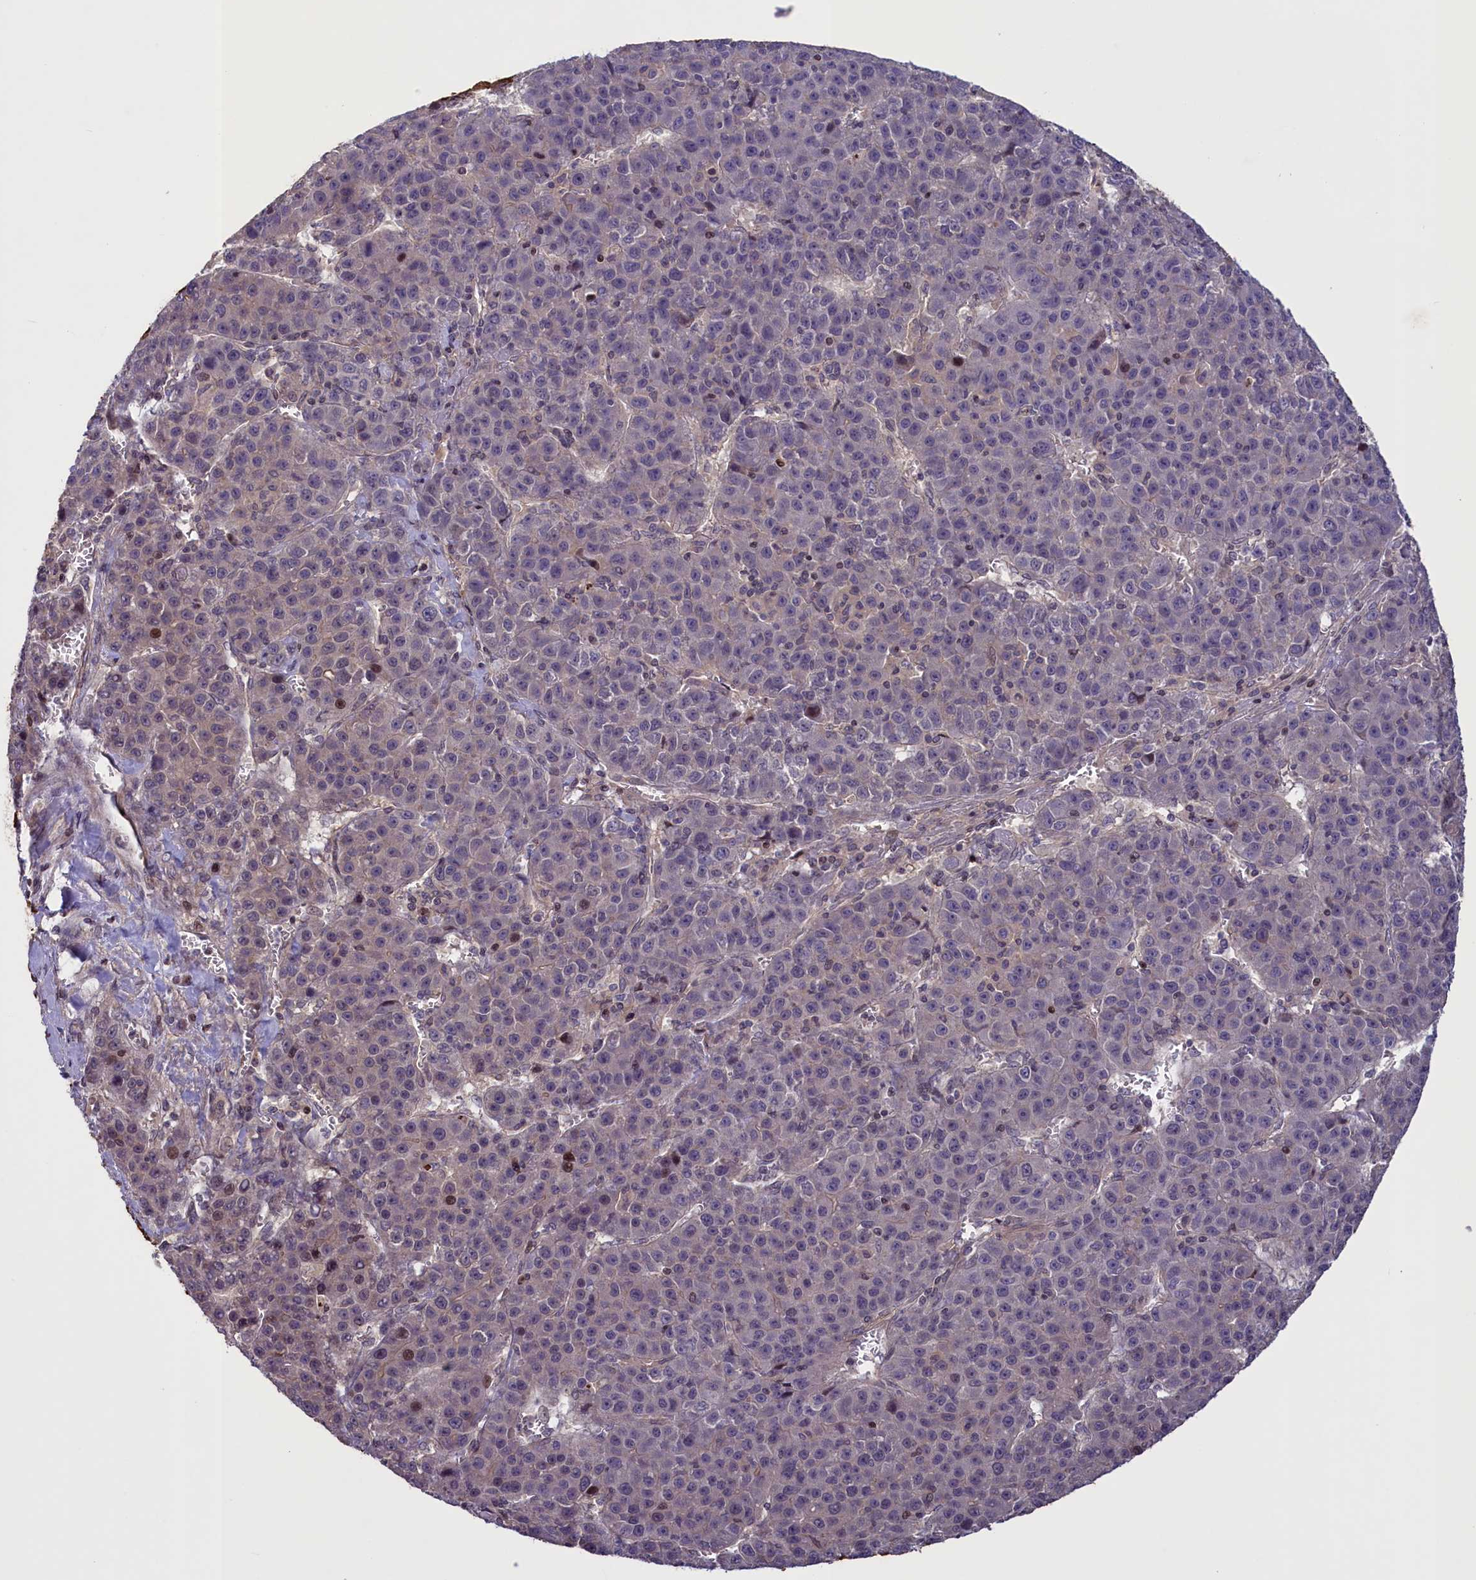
{"staining": {"intensity": "moderate", "quantity": "<25%", "location": "nuclear"}, "tissue": "liver cancer", "cell_type": "Tumor cells", "image_type": "cancer", "snomed": [{"axis": "morphology", "description": "Carcinoma, Hepatocellular, NOS"}, {"axis": "topography", "description": "Liver"}], "caption": "A photomicrograph of liver cancer stained for a protein shows moderate nuclear brown staining in tumor cells.", "gene": "MAN2C1", "patient": {"sex": "female", "age": 53}}